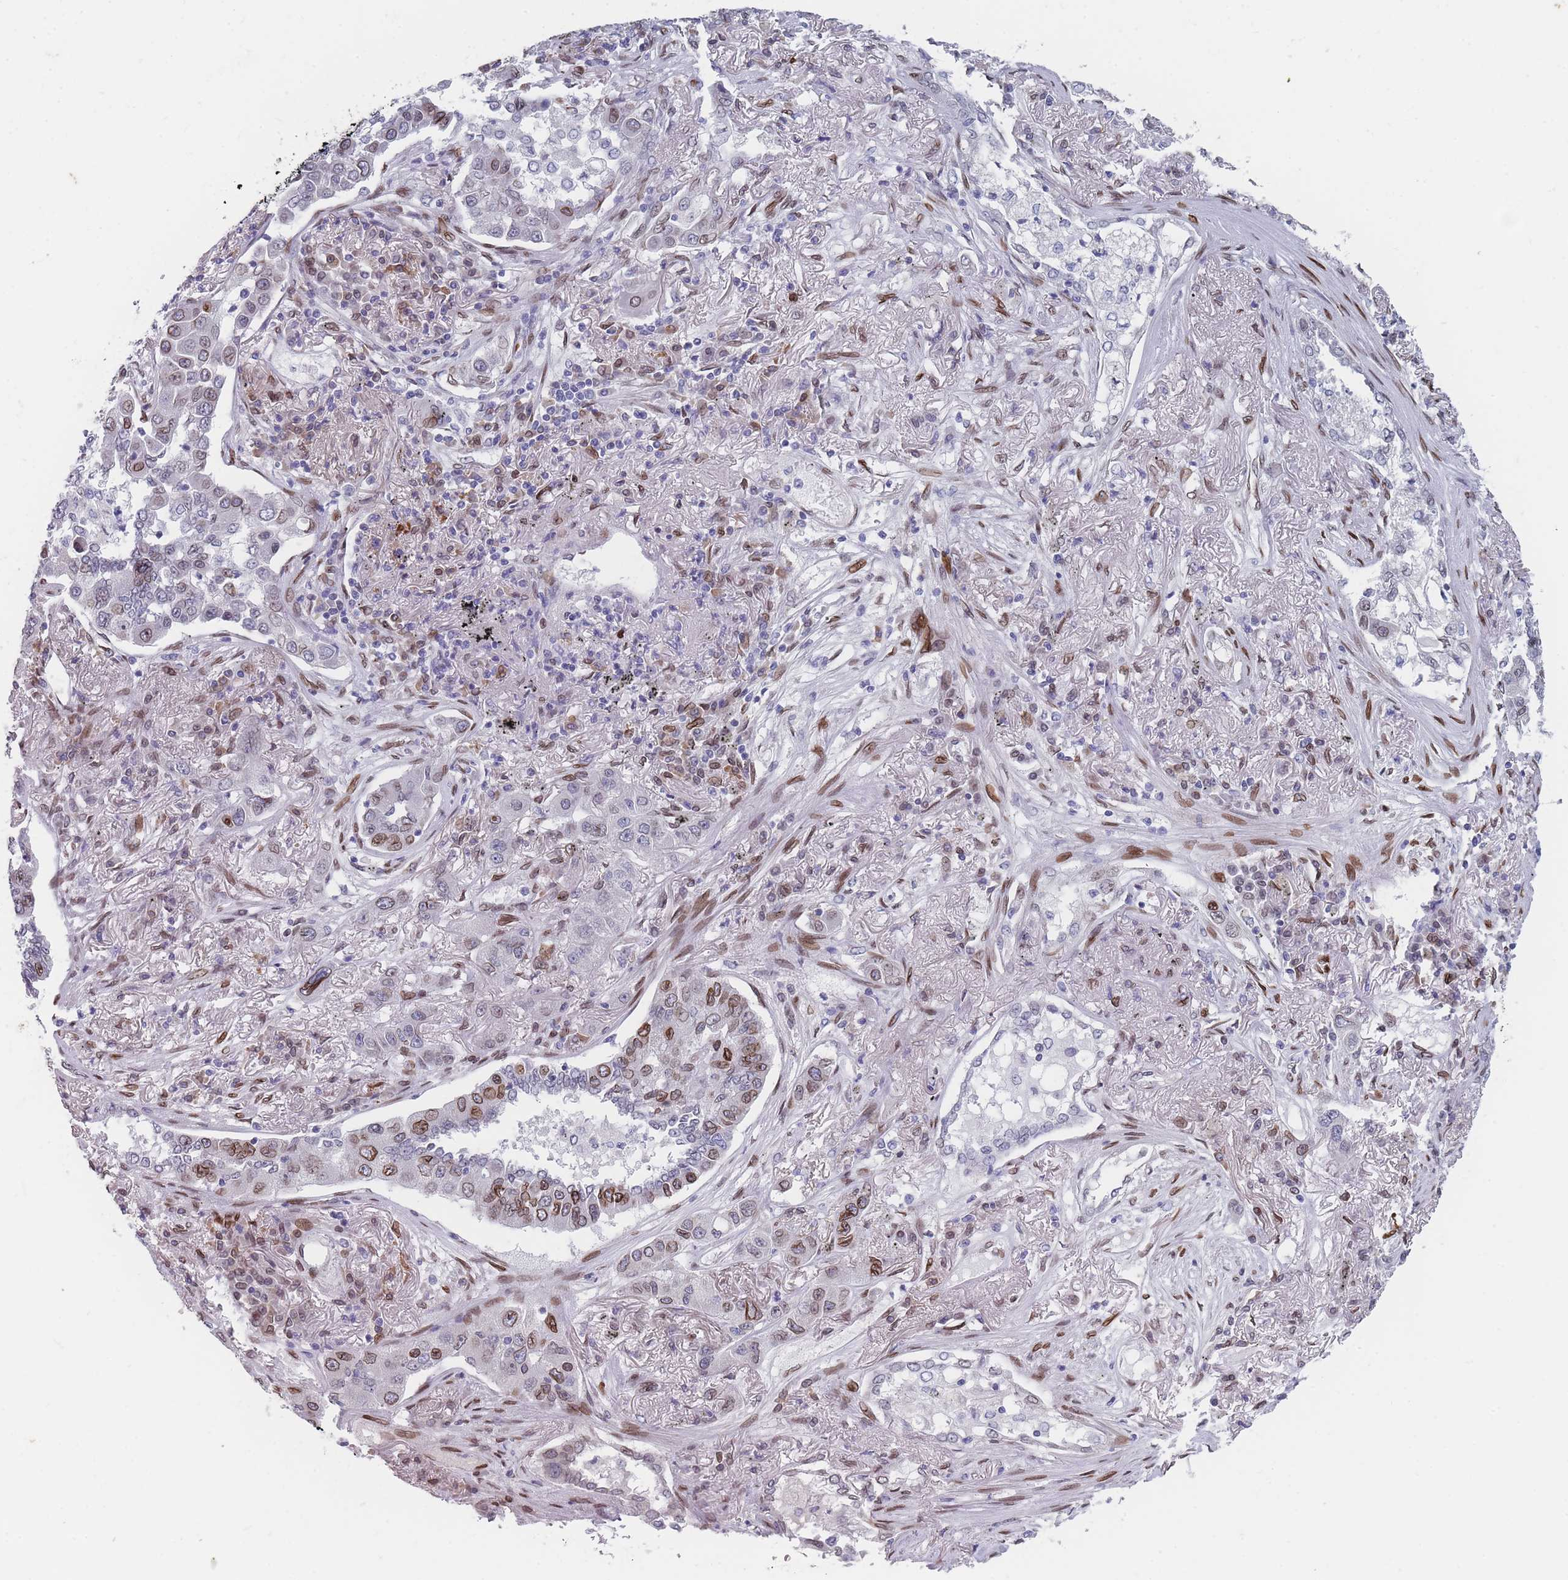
{"staining": {"intensity": "moderate", "quantity": "<25%", "location": "cytoplasmic/membranous,nuclear"}, "tissue": "lung cancer", "cell_type": "Tumor cells", "image_type": "cancer", "snomed": [{"axis": "morphology", "description": "Adenocarcinoma, NOS"}, {"axis": "topography", "description": "Lung"}], "caption": "A histopathology image of lung cancer (adenocarcinoma) stained for a protein shows moderate cytoplasmic/membranous and nuclear brown staining in tumor cells. The protein is shown in brown color, while the nuclei are stained blue.", "gene": "ZBTB1", "patient": {"sex": "male", "age": 49}}